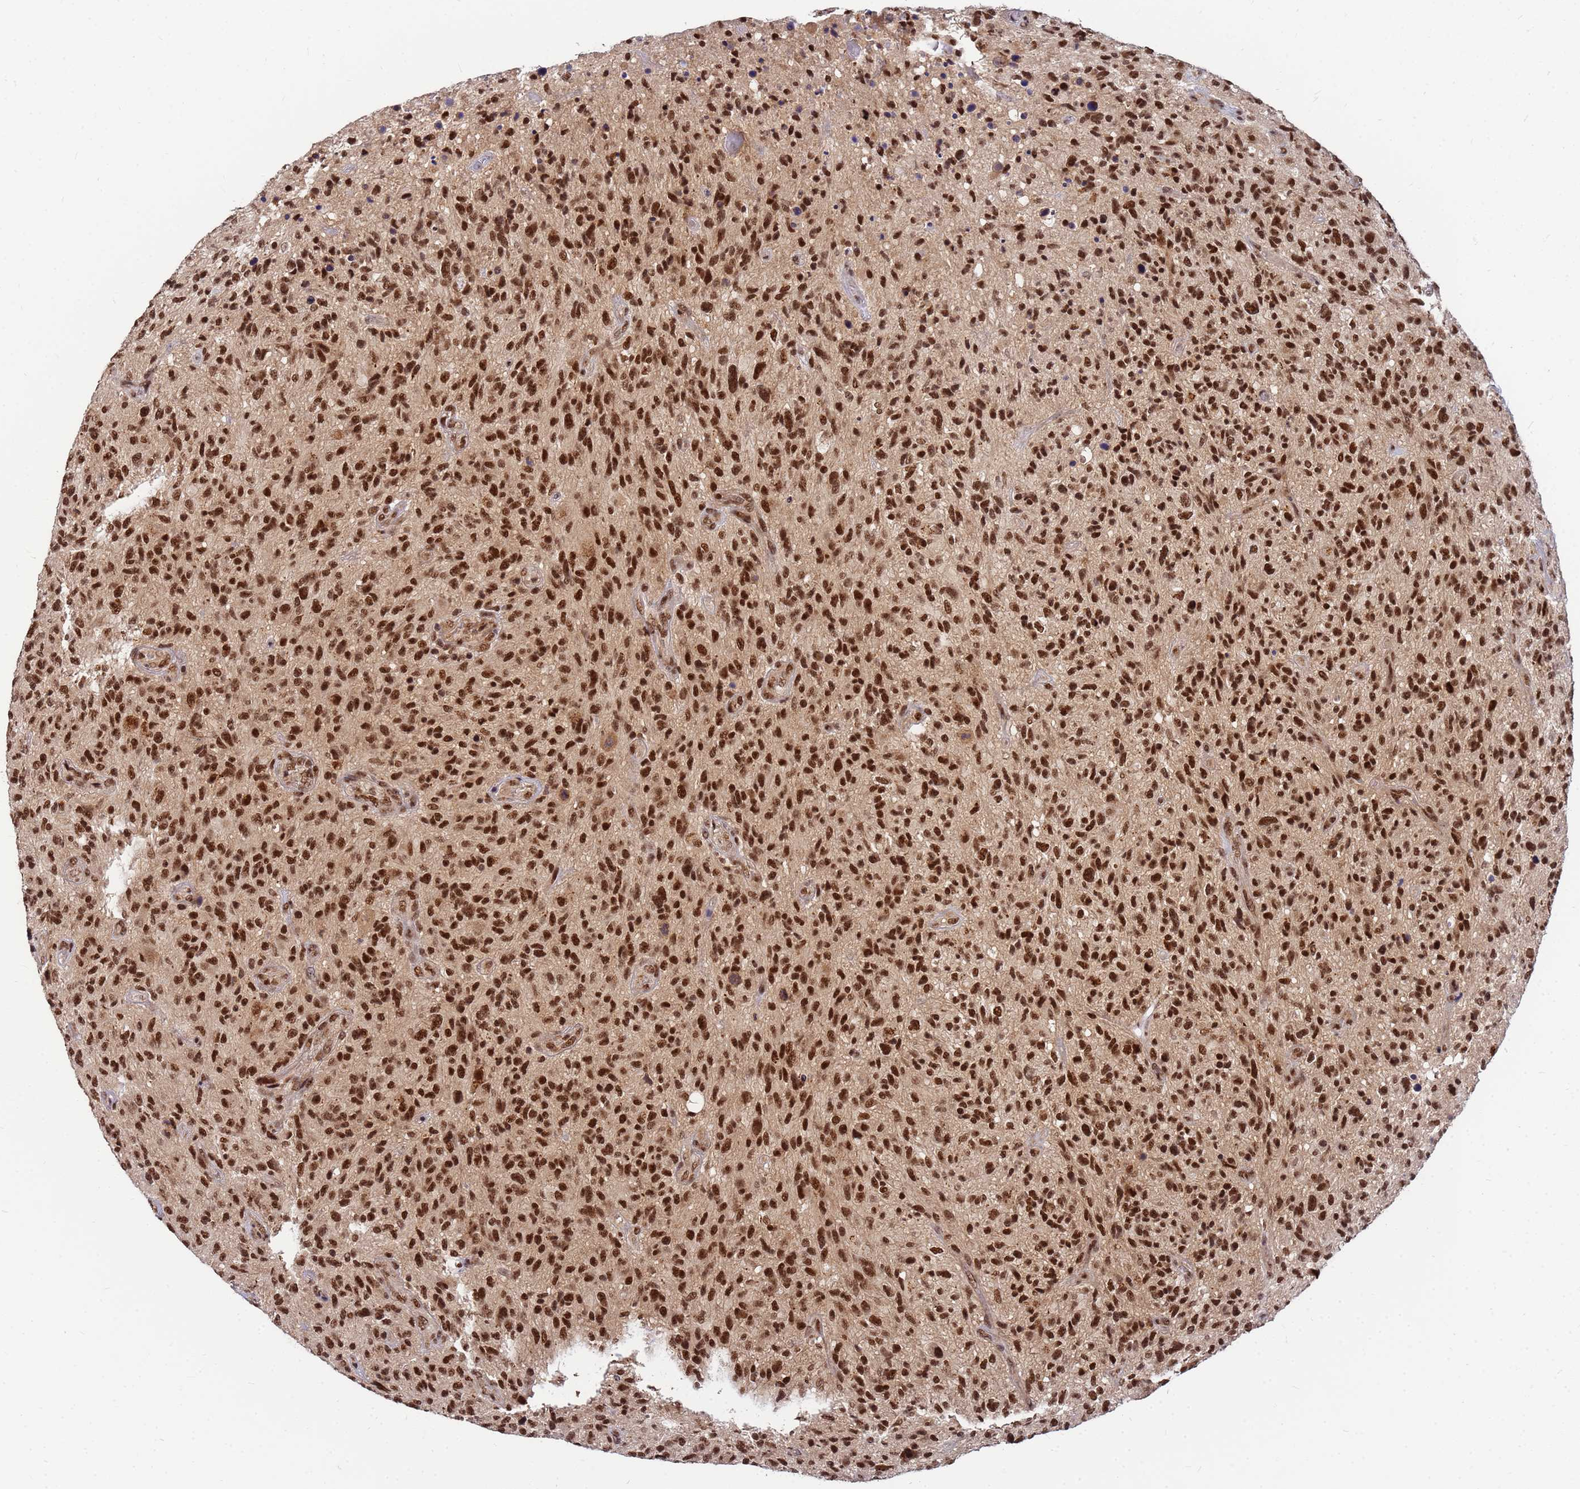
{"staining": {"intensity": "strong", "quantity": ">75%", "location": "nuclear"}, "tissue": "glioma", "cell_type": "Tumor cells", "image_type": "cancer", "snomed": [{"axis": "morphology", "description": "Glioma, malignant, High grade"}, {"axis": "topography", "description": "Brain"}], "caption": "Protein expression analysis of human malignant glioma (high-grade) reveals strong nuclear expression in about >75% of tumor cells. The staining was performed using DAB (3,3'-diaminobenzidine), with brown indicating positive protein expression. Nuclei are stained blue with hematoxylin.", "gene": "NCBP2", "patient": {"sex": "male", "age": 47}}